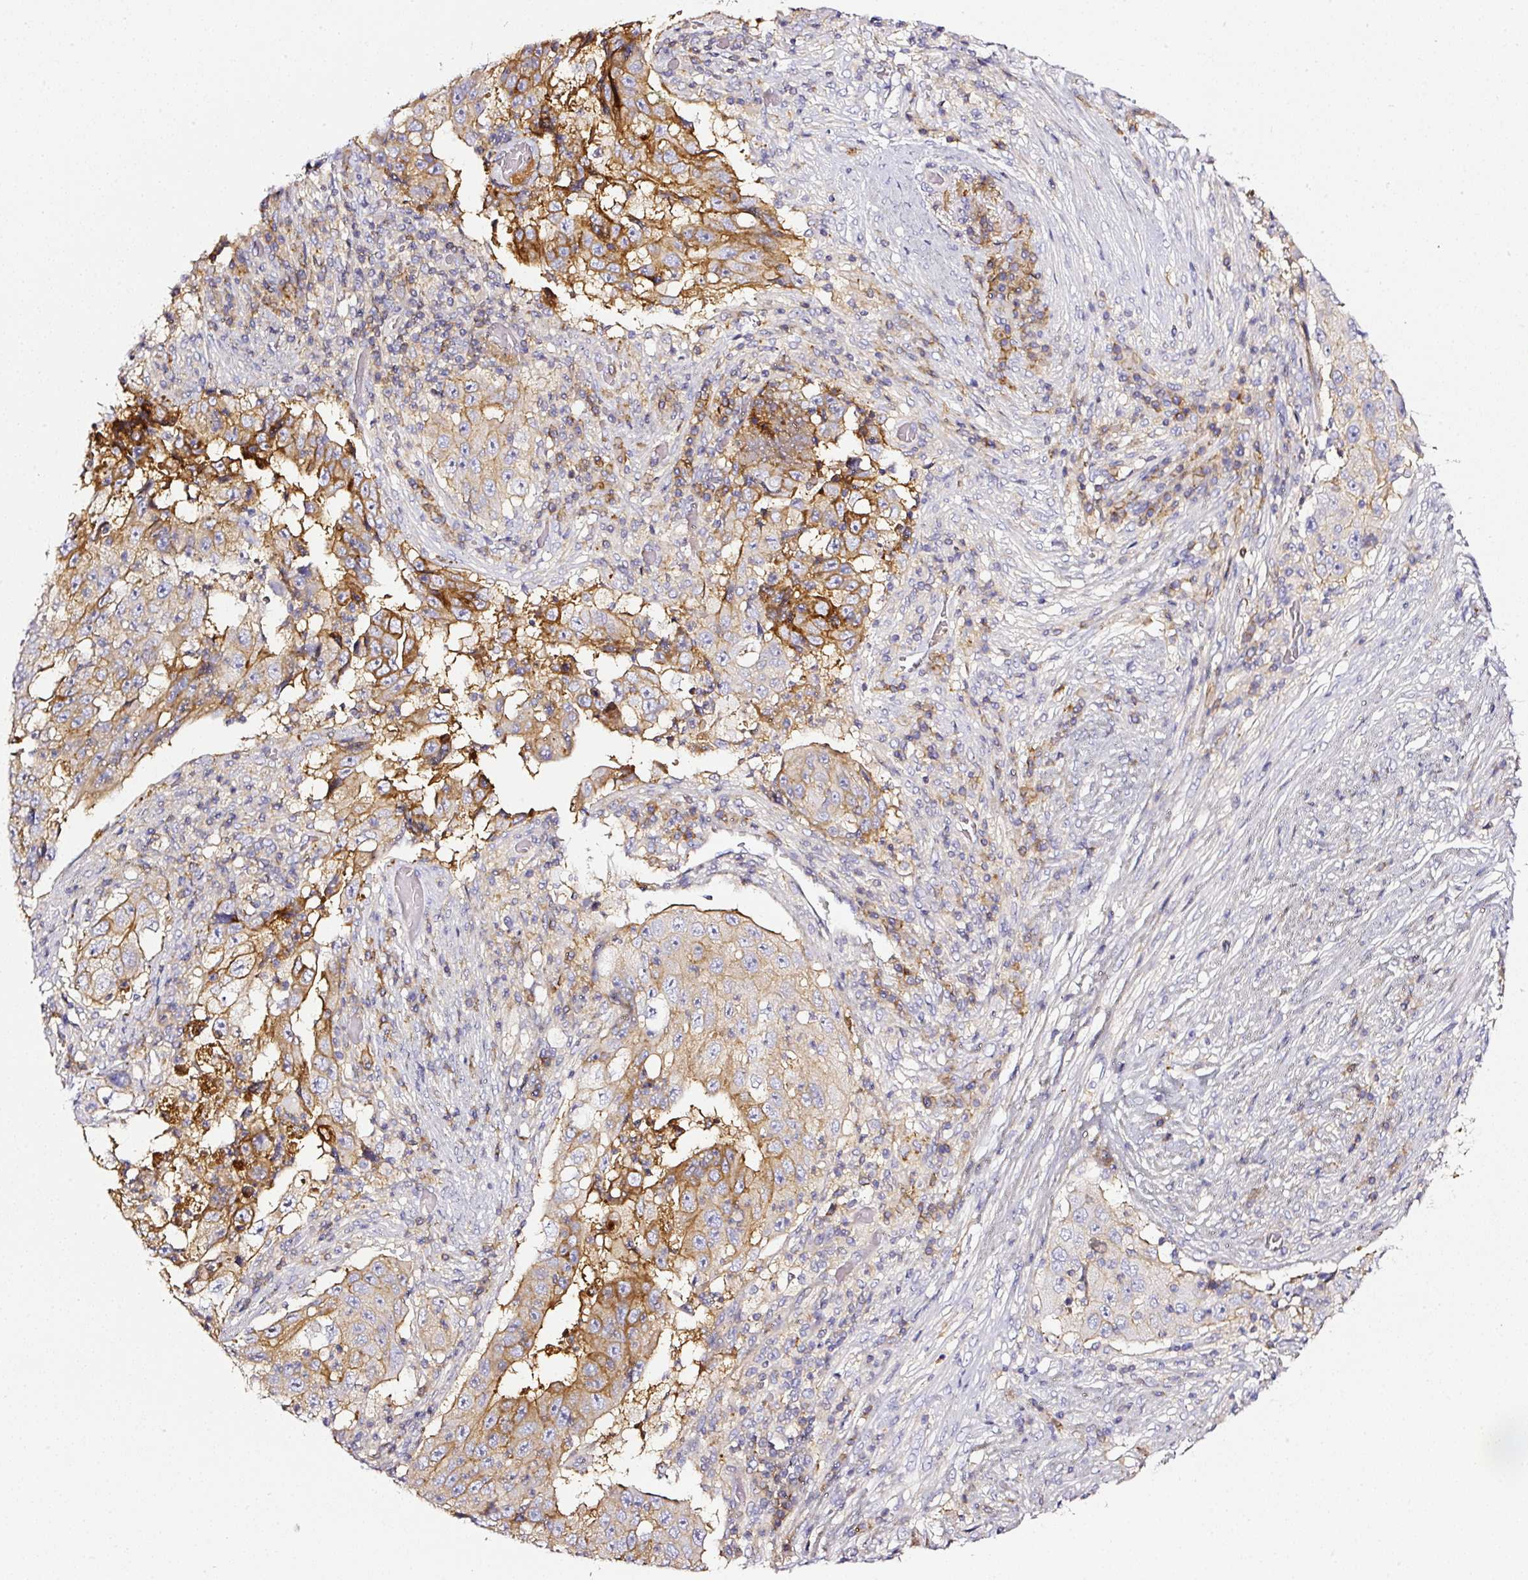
{"staining": {"intensity": "moderate", "quantity": "25%-75%", "location": "cytoplasmic/membranous"}, "tissue": "lung cancer", "cell_type": "Tumor cells", "image_type": "cancer", "snomed": [{"axis": "morphology", "description": "Squamous cell carcinoma, NOS"}, {"axis": "topography", "description": "Lung"}], "caption": "Immunohistochemical staining of squamous cell carcinoma (lung) demonstrates moderate cytoplasmic/membranous protein positivity in about 25%-75% of tumor cells. (Stains: DAB (3,3'-diaminobenzidine) in brown, nuclei in blue, Microscopy: brightfield microscopy at high magnification).", "gene": "CD47", "patient": {"sex": "male", "age": 64}}